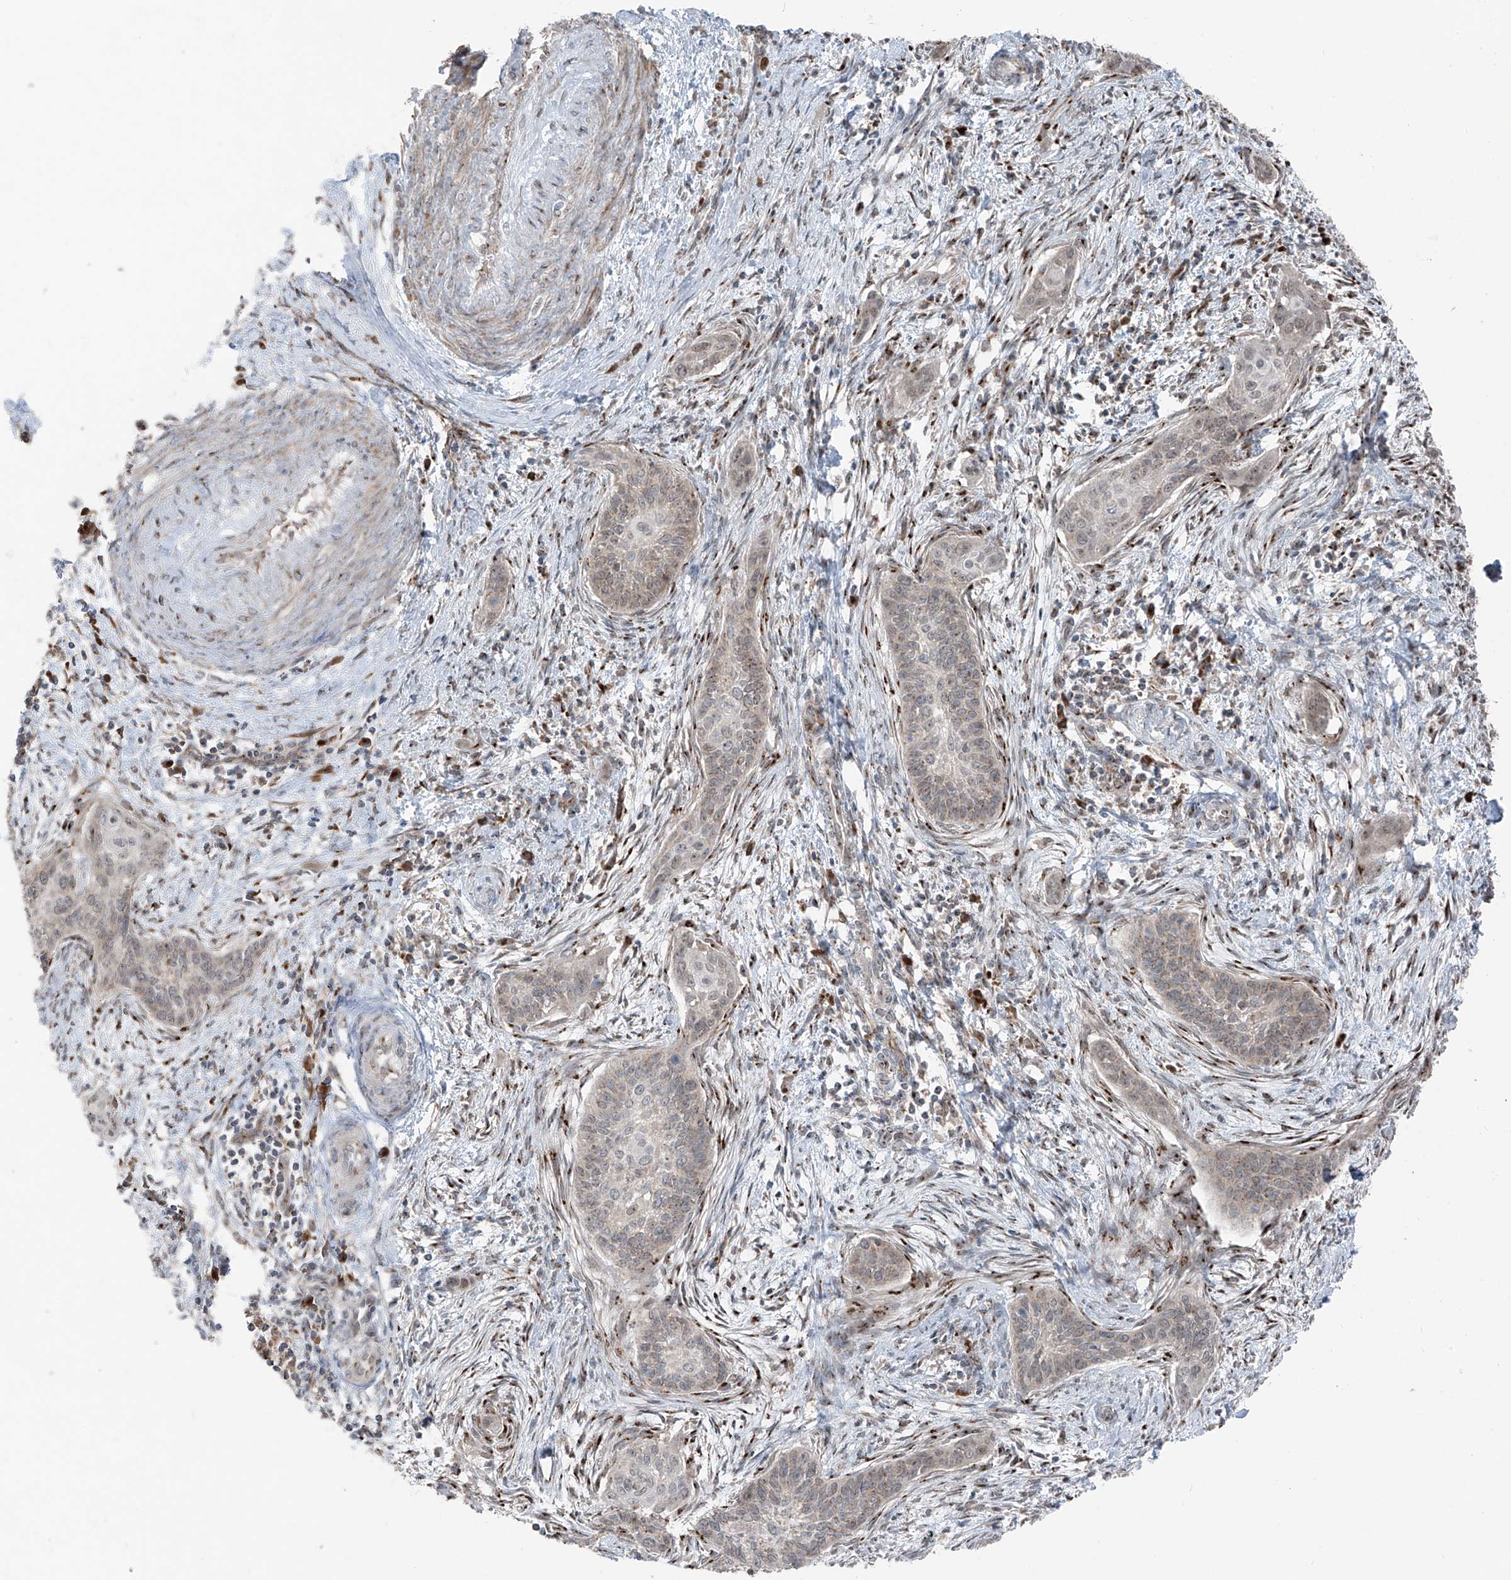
{"staining": {"intensity": "weak", "quantity": "25%-75%", "location": "cytoplasmic/membranous"}, "tissue": "cervical cancer", "cell_type": "Tumor cells", "image_type": "cancer", "snomed": [{"axis": "morphology", "description": "Squamous cell carcinoma, NOS"}, {"axis": "topography", "description": "Cervix"}], "caption": "High-power microscopy captured an immunohistochemistry (IHC) photomicrograph of cervical squamous cell carcinoma, revealing weak cytoplasmic/membranous staining in approximately 25%-75% of tumor cells.", "gene": "ERLEC1", "patient": {"sex": "female", "age": 33}}